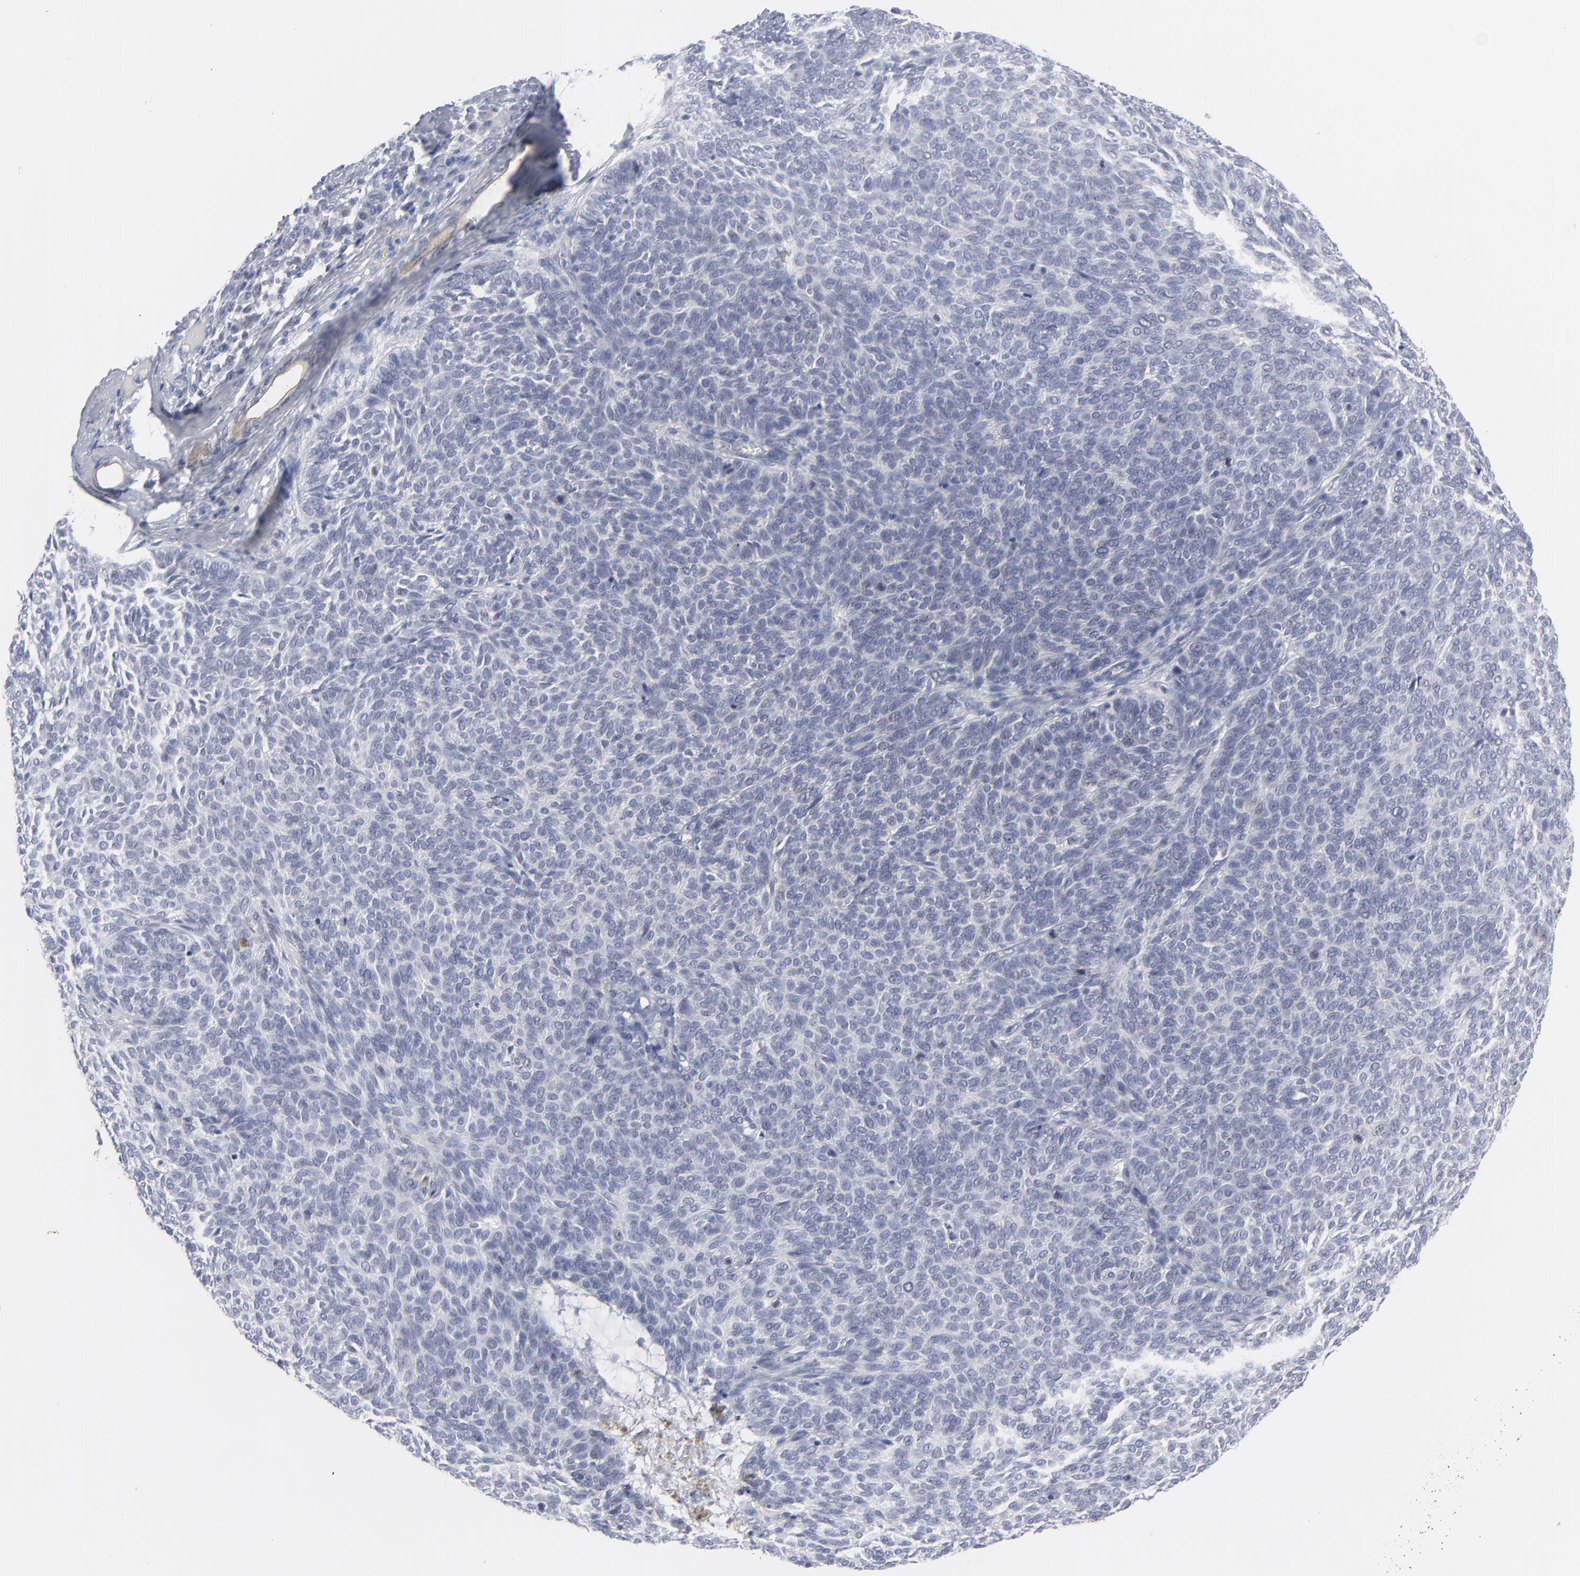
{"staining": {"intensity": "negative", "quantity": "none", "location": "none"}, "tissue": "skin cancer", "cell_type": "Tumor cells", "image_type": "cancer", "snomed": [{"axis": "morphology", "description": "Basal cell carcinoma"}, {"axis": "topography", "description": "Skin"}], "caption": "Tumor cells are negative for brown protein staining in skin basal cell carcinoma. Nuclei are stained in blue.", "gene": "NUP88", "patient": {"sex": "male", "age": 63}}